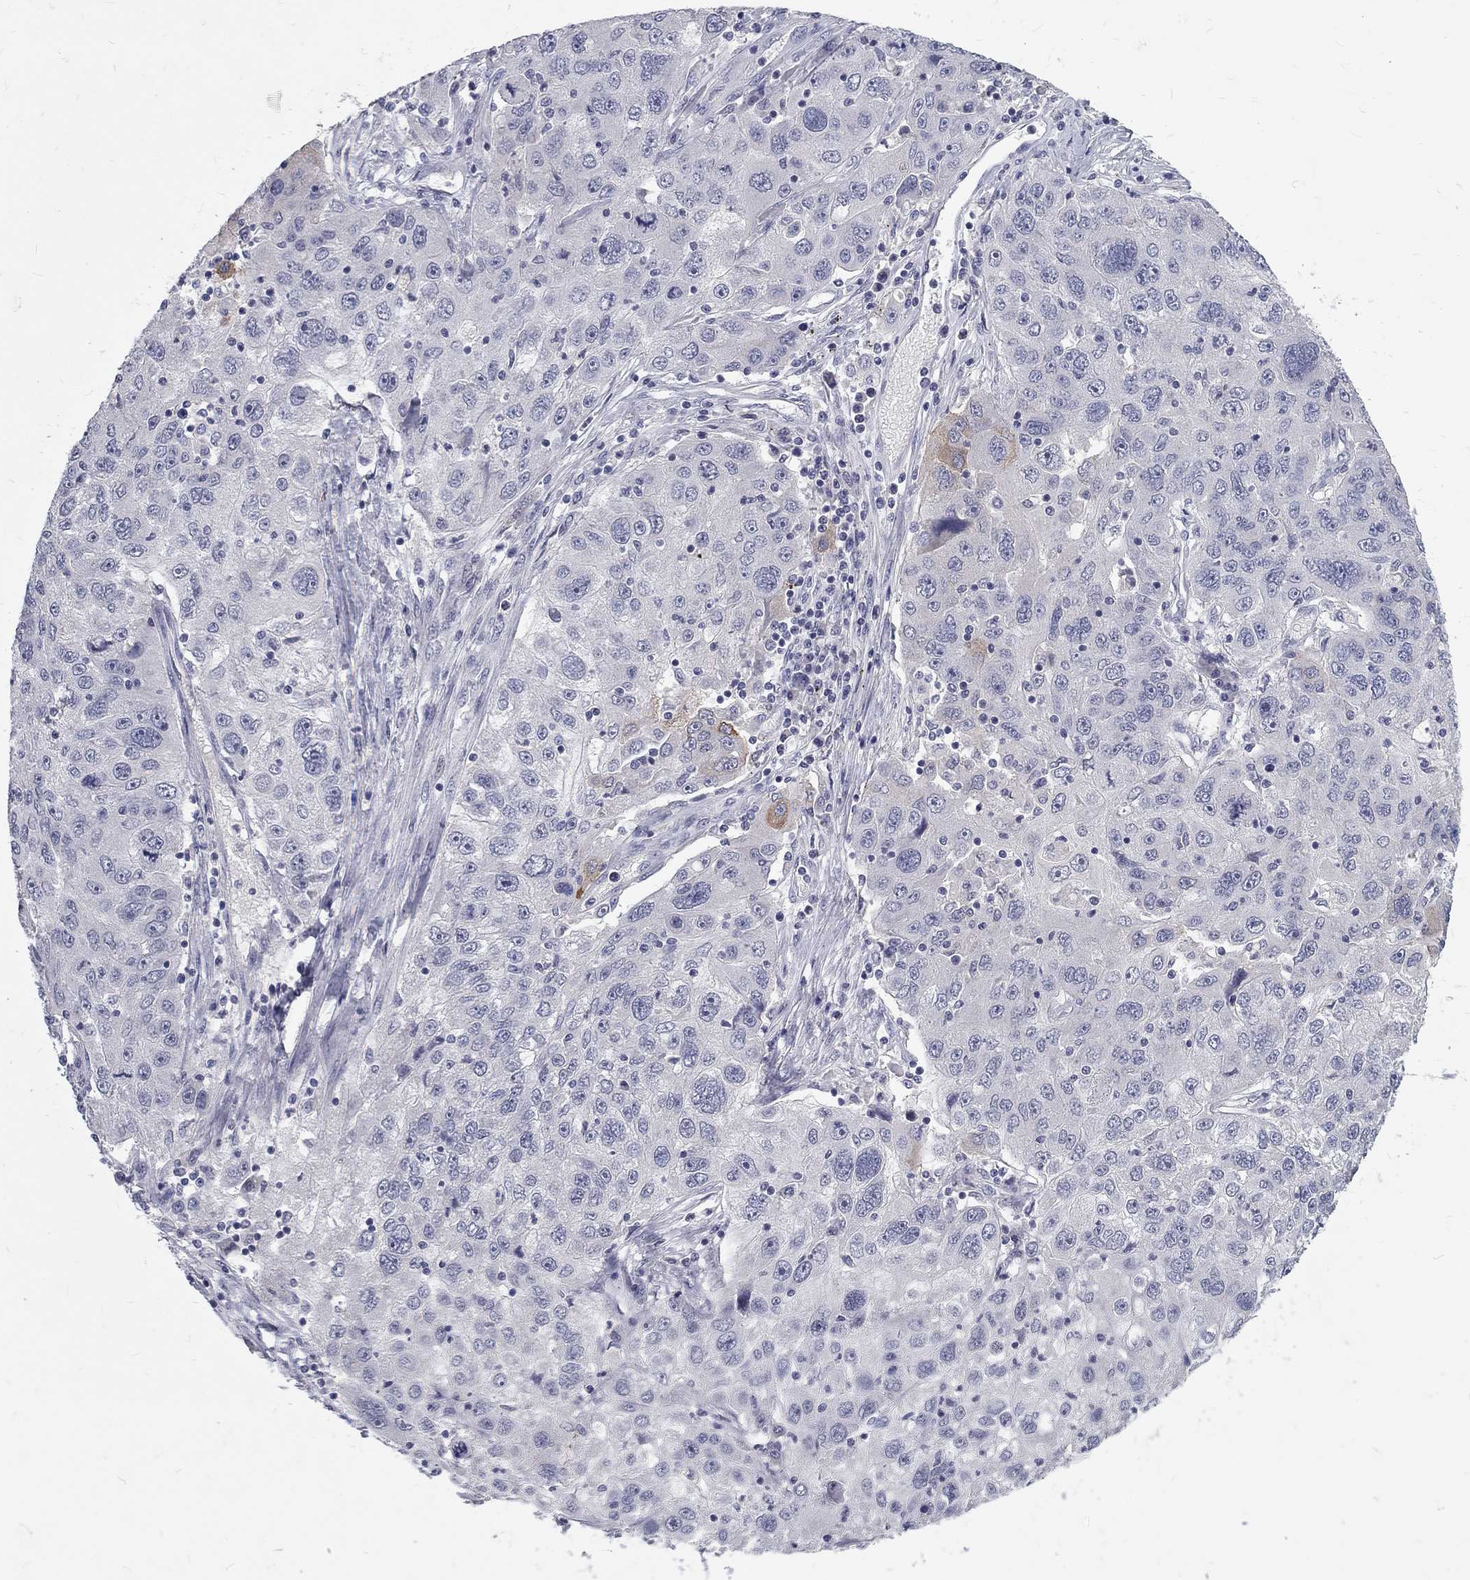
{"staining": {"intensity": "negative", "quantity": "none", "location": "none"}, "tissue": "stomach cancer", "cell_type": "Tumor cells", "image_type": "cancer", "snomed": [{"axis": "morphology", "description": "Adenocarcinoma, NOS"}, {"axis": "topography", "description": "Stomach"}], "caption": "A high-resolution micrograph shows IHC staining of stomach adenocarcinoma, which reveals no significant positivity in tumor cells.", "gene": "NOS1", "patient": {"sex": "male", "age": 56}}